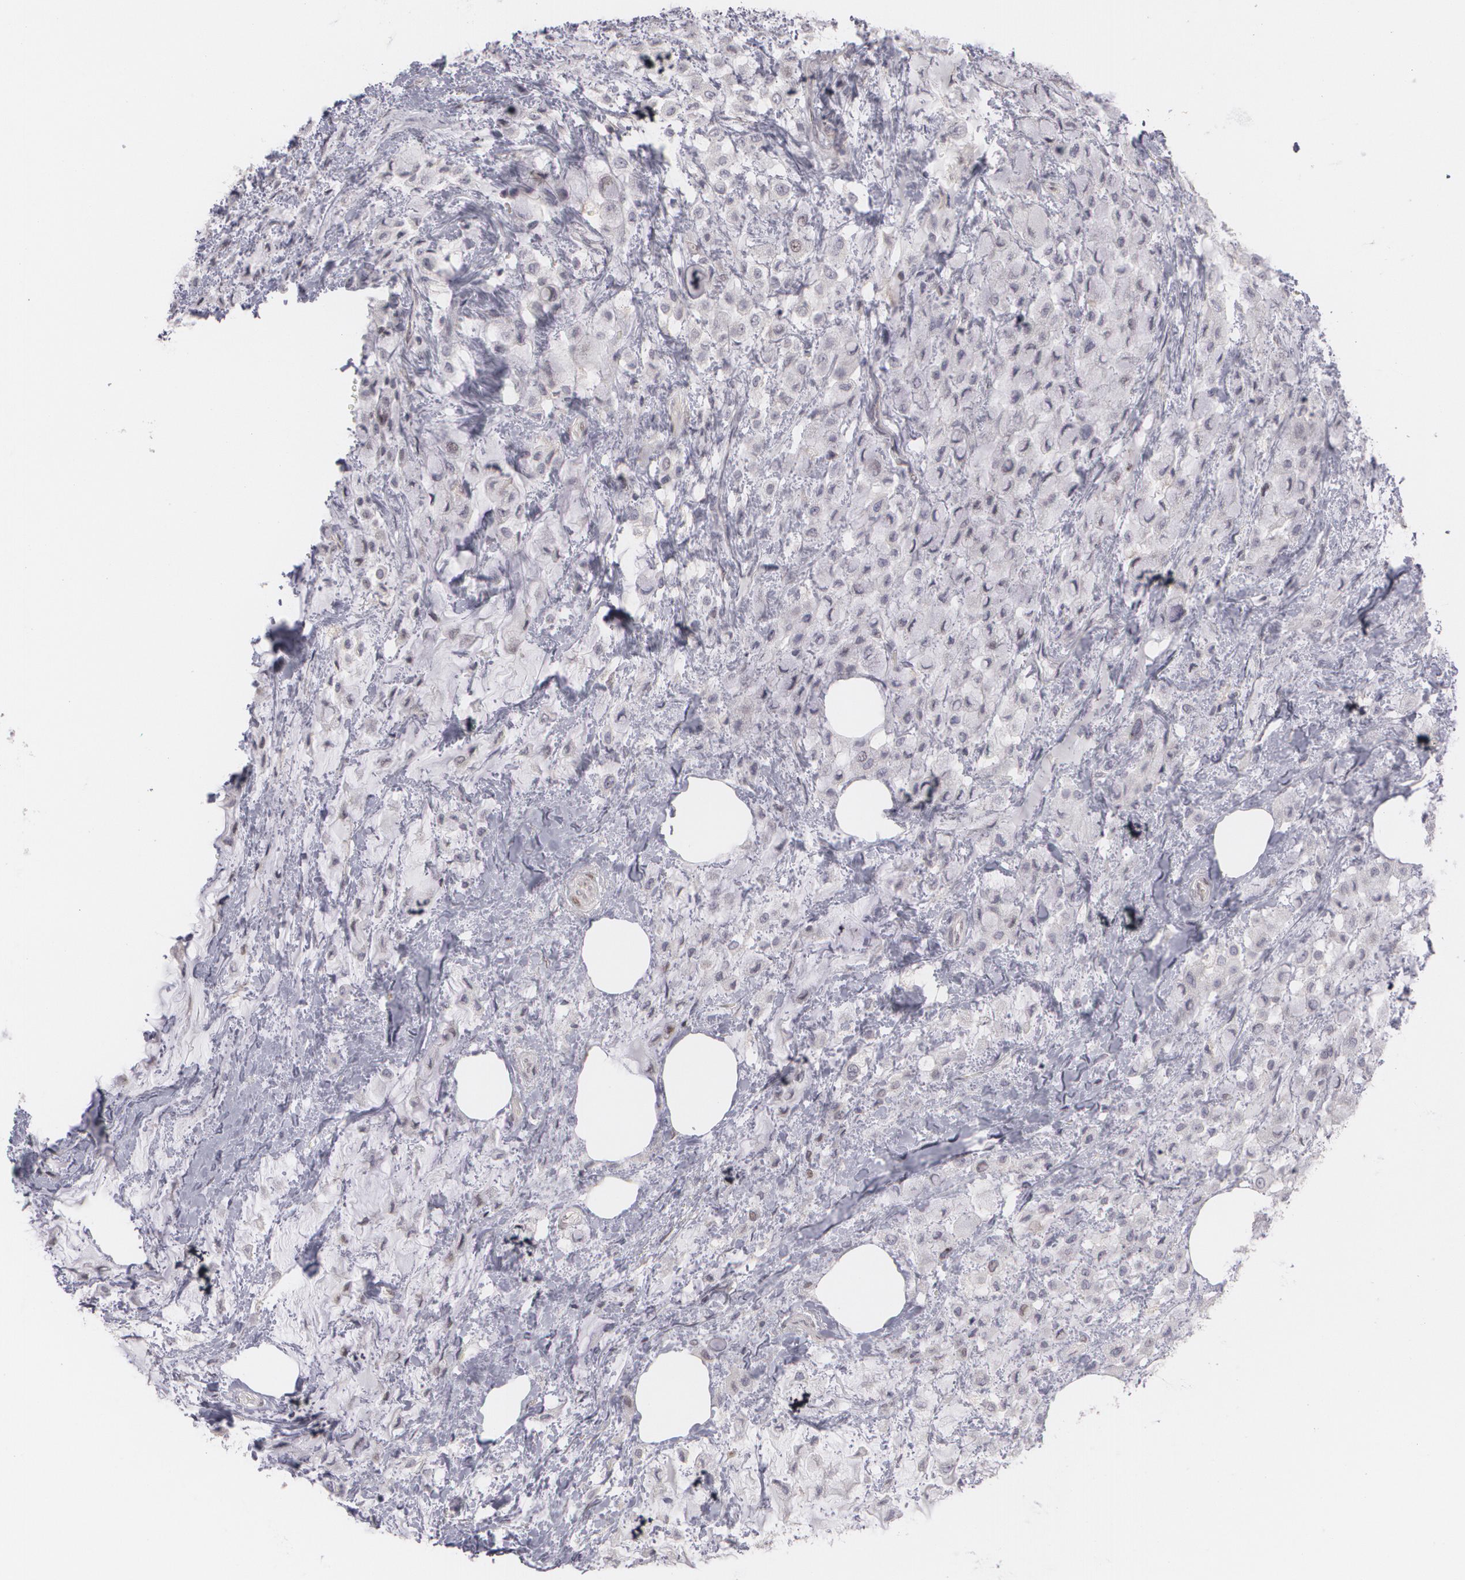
{"staining": {"intensity": "negative", "quantity": "none", "location": "none"}, "tissue": "breast cancer", "cell_type": "Tumor cells", "image_type": "cancer", "snomed": [{"axis": "morphology", "description": "Lobular carcinoma"}, {"axis": "topography", "description": "Breast"}], "caption": "This is a histopathology image of immunohistochemistry staining of breast cancer (lobular carcinoma), which shows no positivity in tumor cells.", "gene": "ZBTB16", "patient": {"sex": "female", "age": 85}}